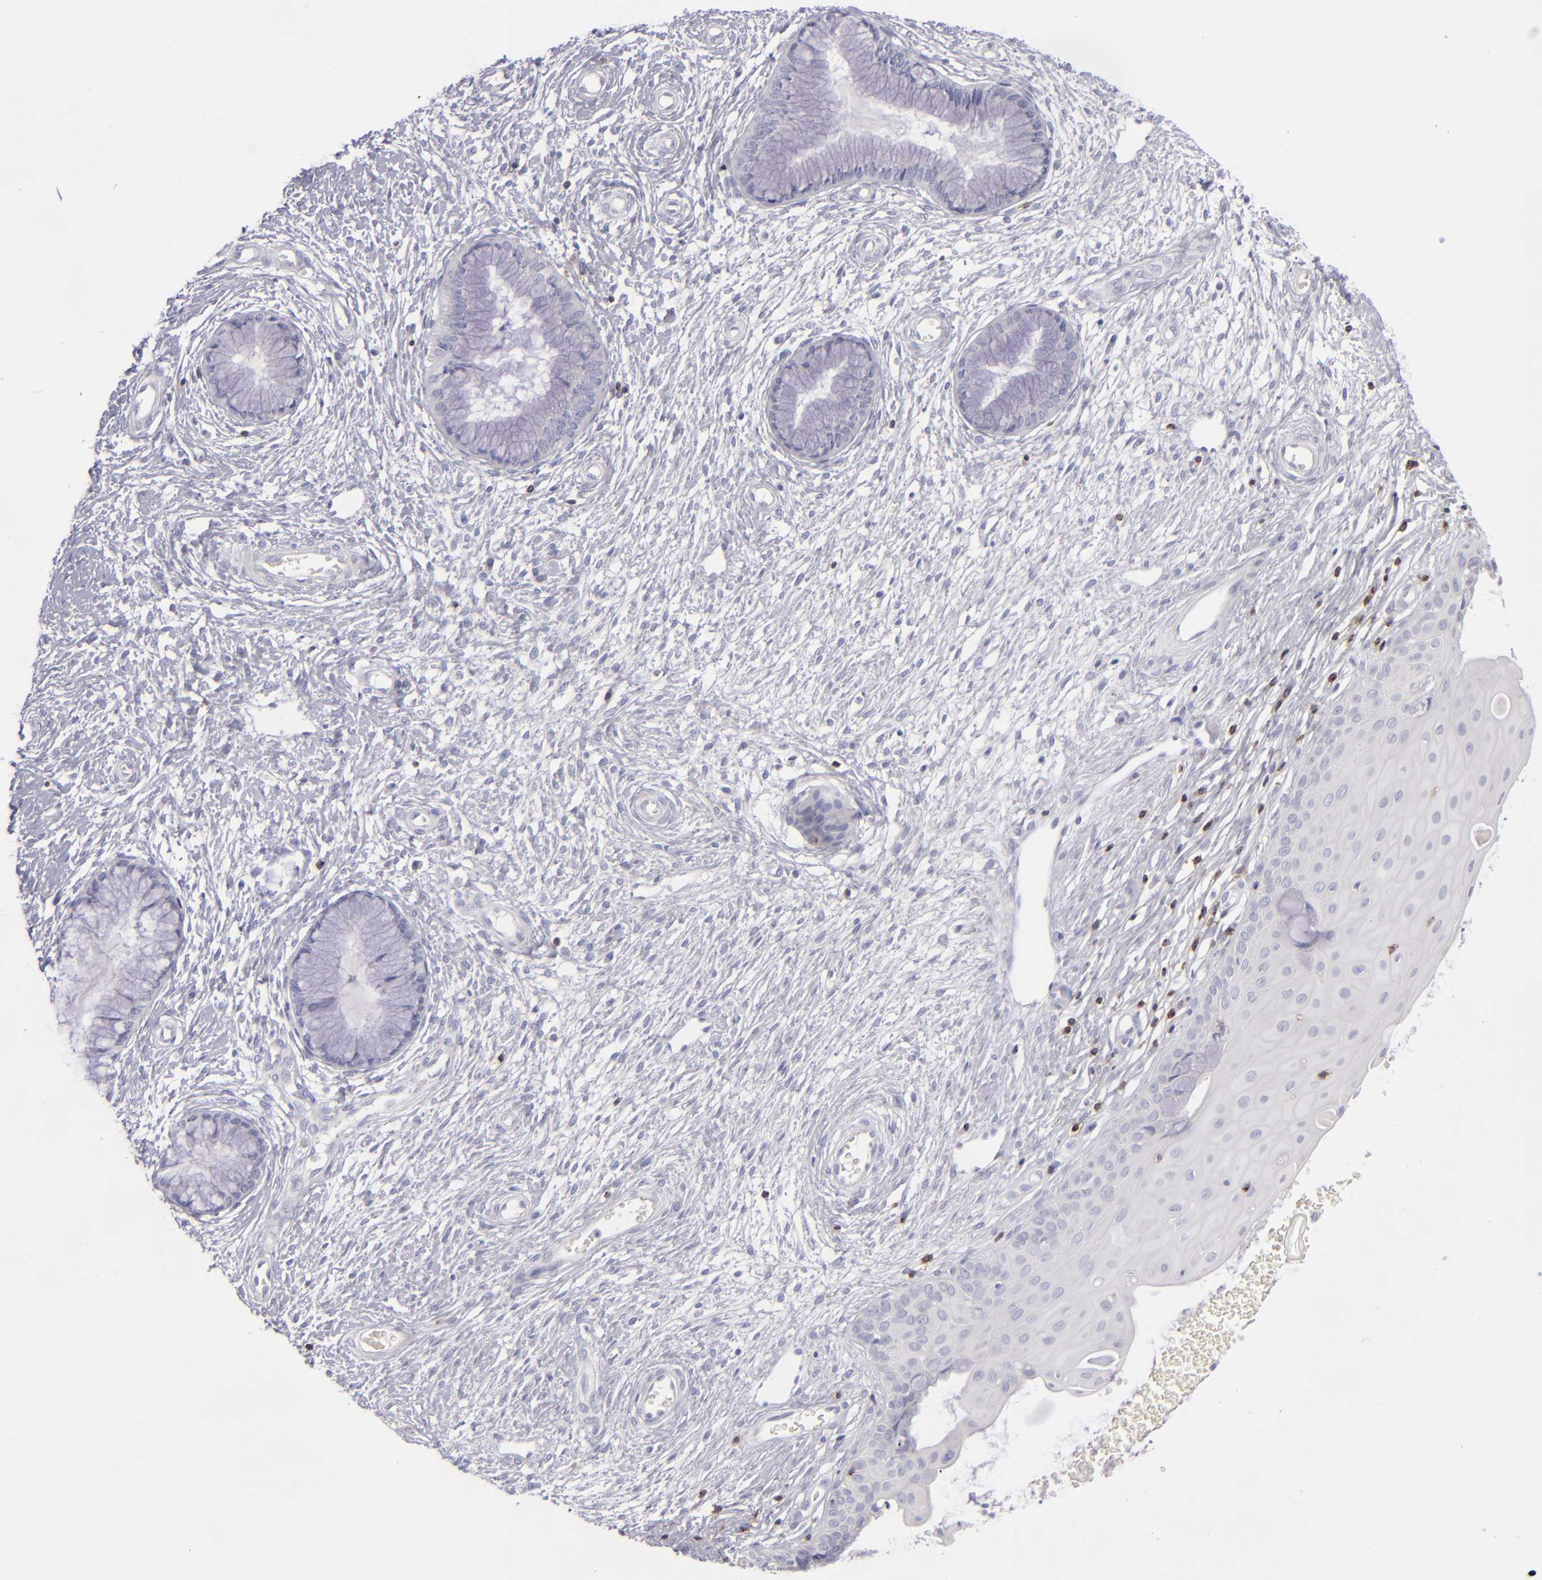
{"staining": {"intensity": "negative", "quantity": "none", "location": "none"}, "tissue": "cervix", "cell_type": "Glandular cells", "image_type": "normal", "snomed": [{"axis": "morphology", "description": "Normal tissue, NOS"}, {"axis": "topography", "description": "Cervix"}], "caption": "Immunohistochemistry micrograph of benign cervix: cervix stained with DAB shows no significant protein positivity in glandular cells.", "gene": "CD2", "patient": {"sex": "female", "age": 55}}